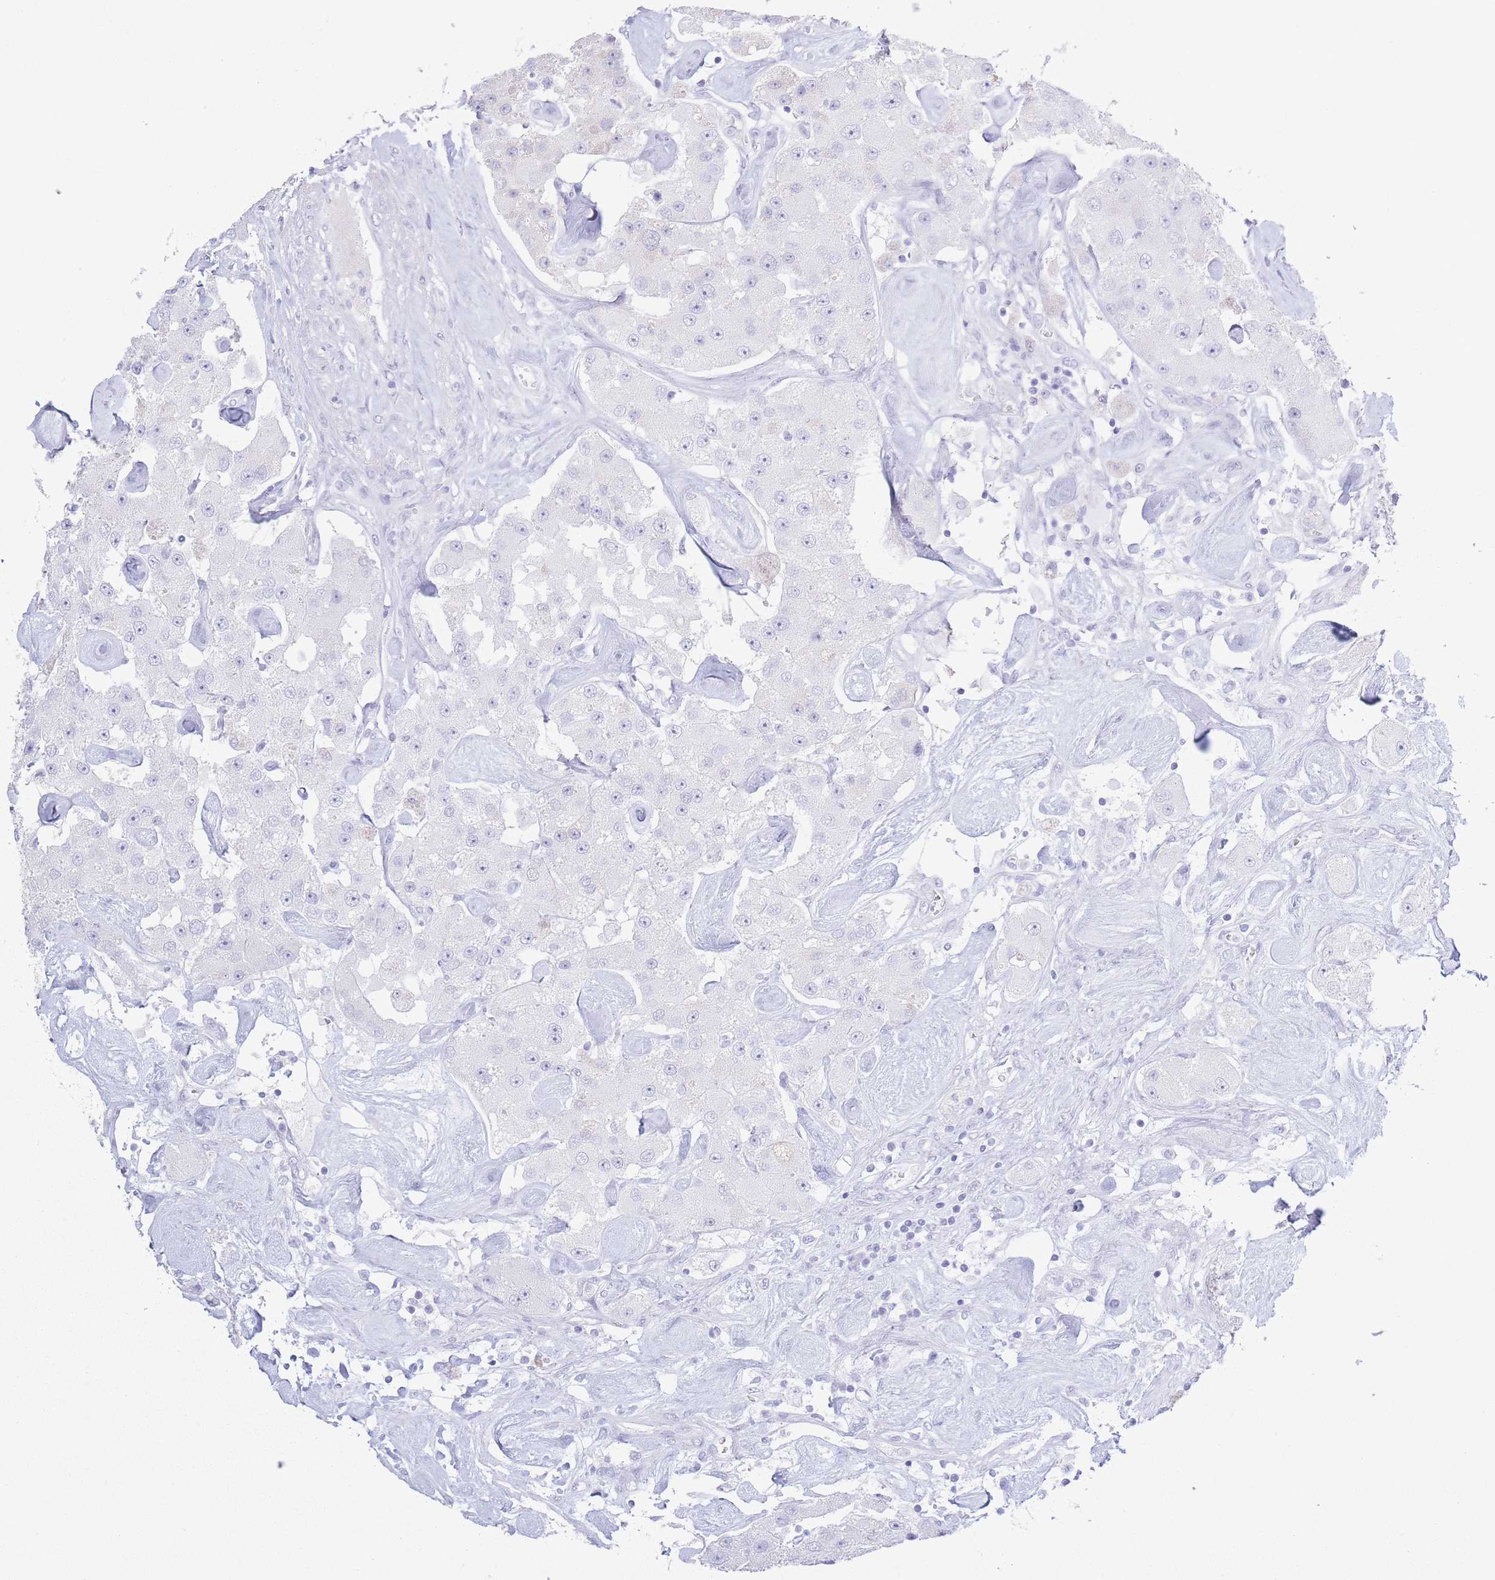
{"staining": {"intensity": "negative", "quantity": "none", "location": "none"}, "tissue": "carcinoid", "cell_type": "Tumor cells", "image_type": "cancer", "snomed": [{"axis": "morphology", "description": "Carcinoid, malignant, NOS"}, {"axis": "topography", "description": "Pancreas"}], "caption": "High magnification brightfield microscopy of malignant carcinoid stained with DAB (3,3'-diaminobenzidine) (brown) and counterstained with hematoxylin (blue): tumor cells show no significant staining.", "gene": "PKLR", "patient": {"sex": "male", "age": 41}}